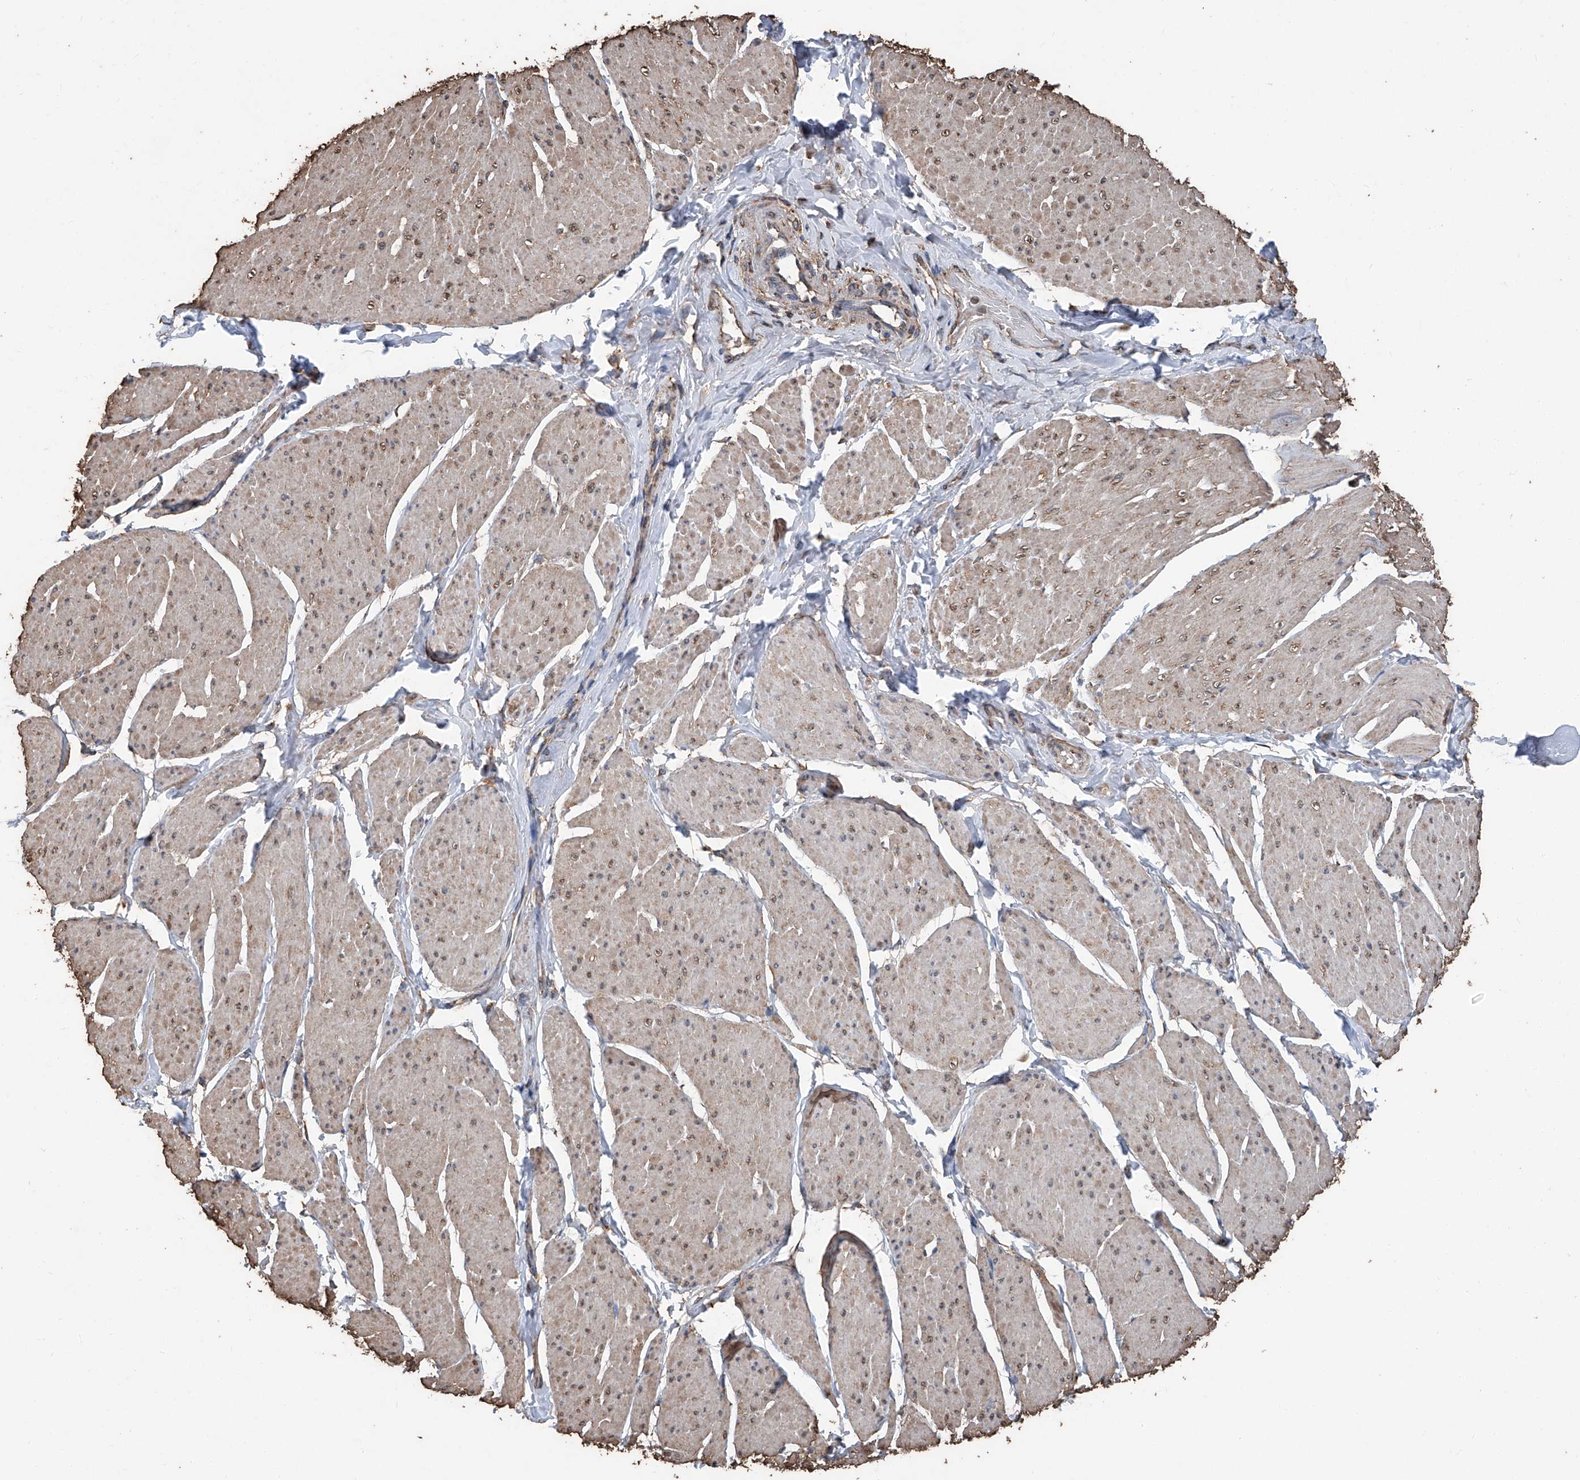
{"staining": {"intensity": "weak", "quantity": "25%-75%", "location": "cytoplasmic/membranous,nuclear"}, "tissue": "smooth muscle", "cell_type": "Smooth muscle cells", "image_type": "normal", "snomed": [{"axis": "morphology", "description": "Urothelial carcinoma, High grade"}, {"axis": "topography", "description": "Urinary bladder"}], "caption": "Protein expression analysis of normal human smooth muscle reveals weak cytoplasmic/membranous,nuclear expression in about 25%-75% of smooth muscle cells.", "gene": "STARD7", "patient": {"sex": "male", "age": 46}}